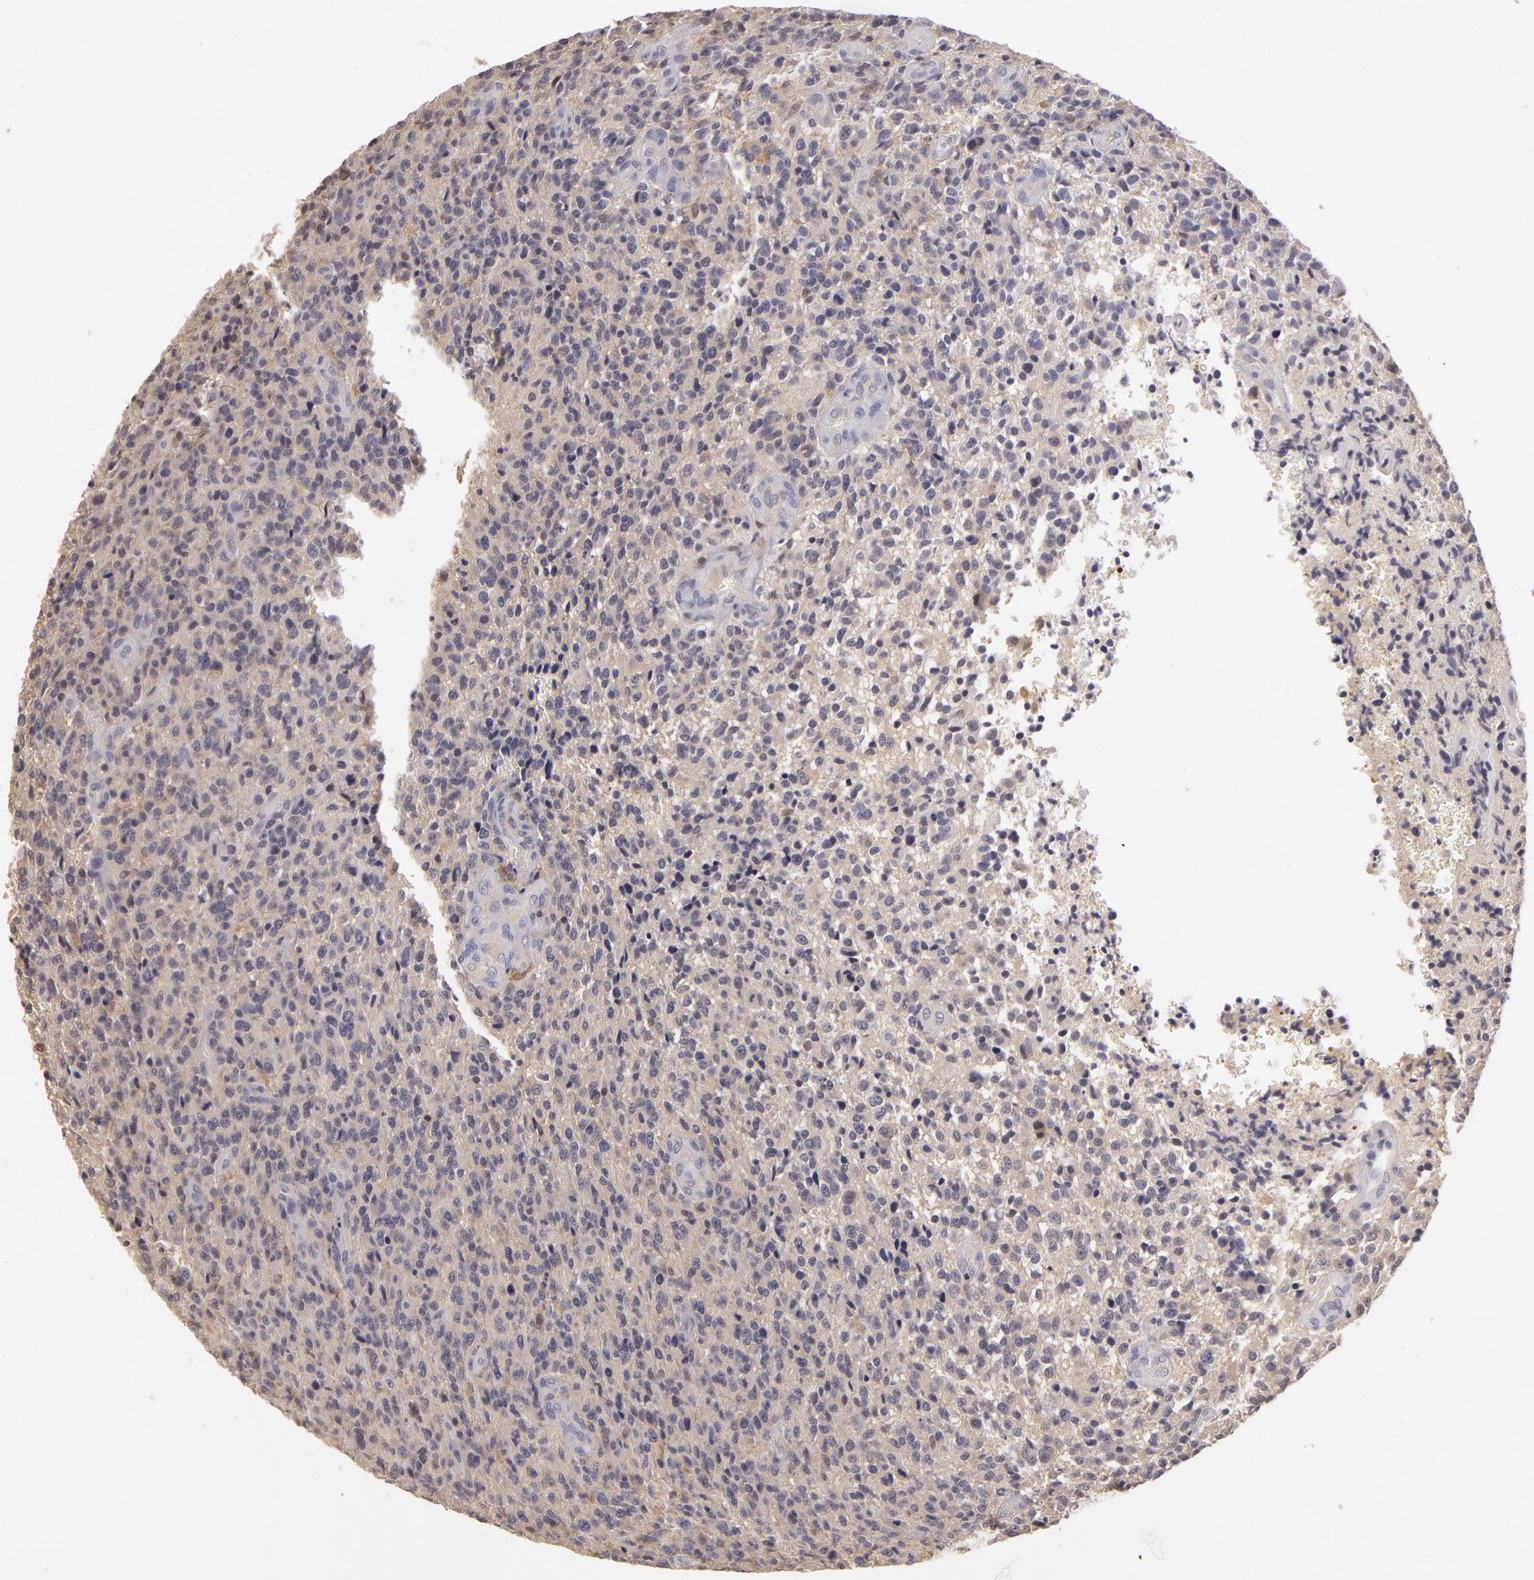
{"staining": {"intensity": "negative", "quantity": "none", "location": "none"}, "tissue": "glioma", "cell_type": "Tumor cells", "image_type": "cancer", "snomed": [{"axis": "morphology", "description": "Glioma, malignant, High grade"}, {"axis": "topography", "description": "Brain"}], "caption": "High magnification brightfield microscopy of malignant high-grade glioma stained with DAB (brown) and counterstained with hematoxylin (blue): tumor cells show no significant positivity.", "gene": "GNPDA1", "patient": {"sex": "male", "age": 36}}